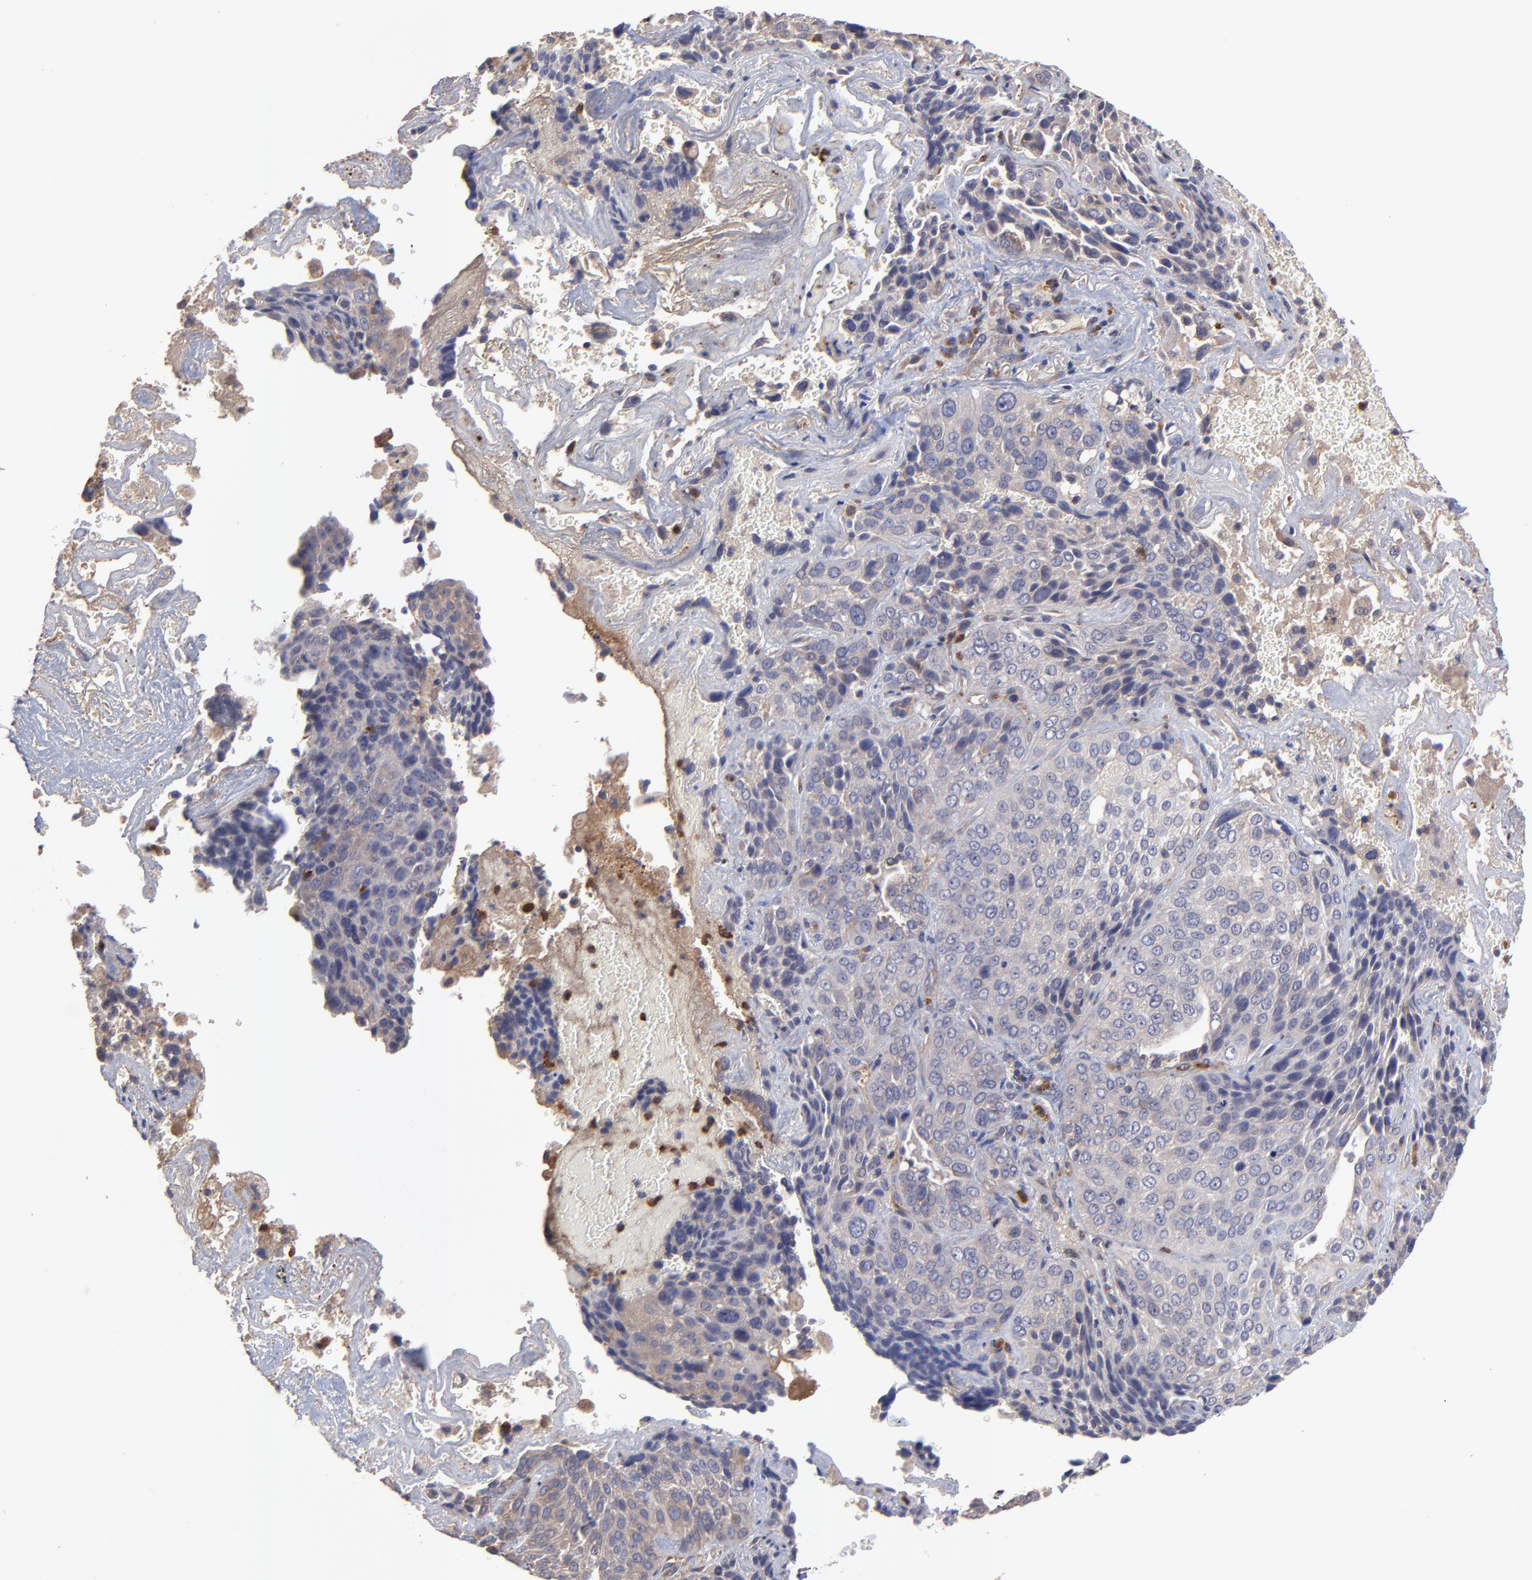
{"staining": {"intensity": "negative", "quantity": "none", "location": "none"}, "tissue": "lung cancer", "cell_type": "Tumor cells", "image_type": "cancer", "snomed": [{"axis": "morphology", "description": "Squamous cell carcinoma, NOS"}, {"axis": "topography", "description": "Lung"}], "caption": "High magnification brightfield microscopy of lung cancer (squamous cell carcinoma) stained with DAB (brown) and counterstained with hematoxylin (blue): tumor cells show no significant expression.", "gene": "ASB7", "patient": {"sex": "male", "age": 54}}